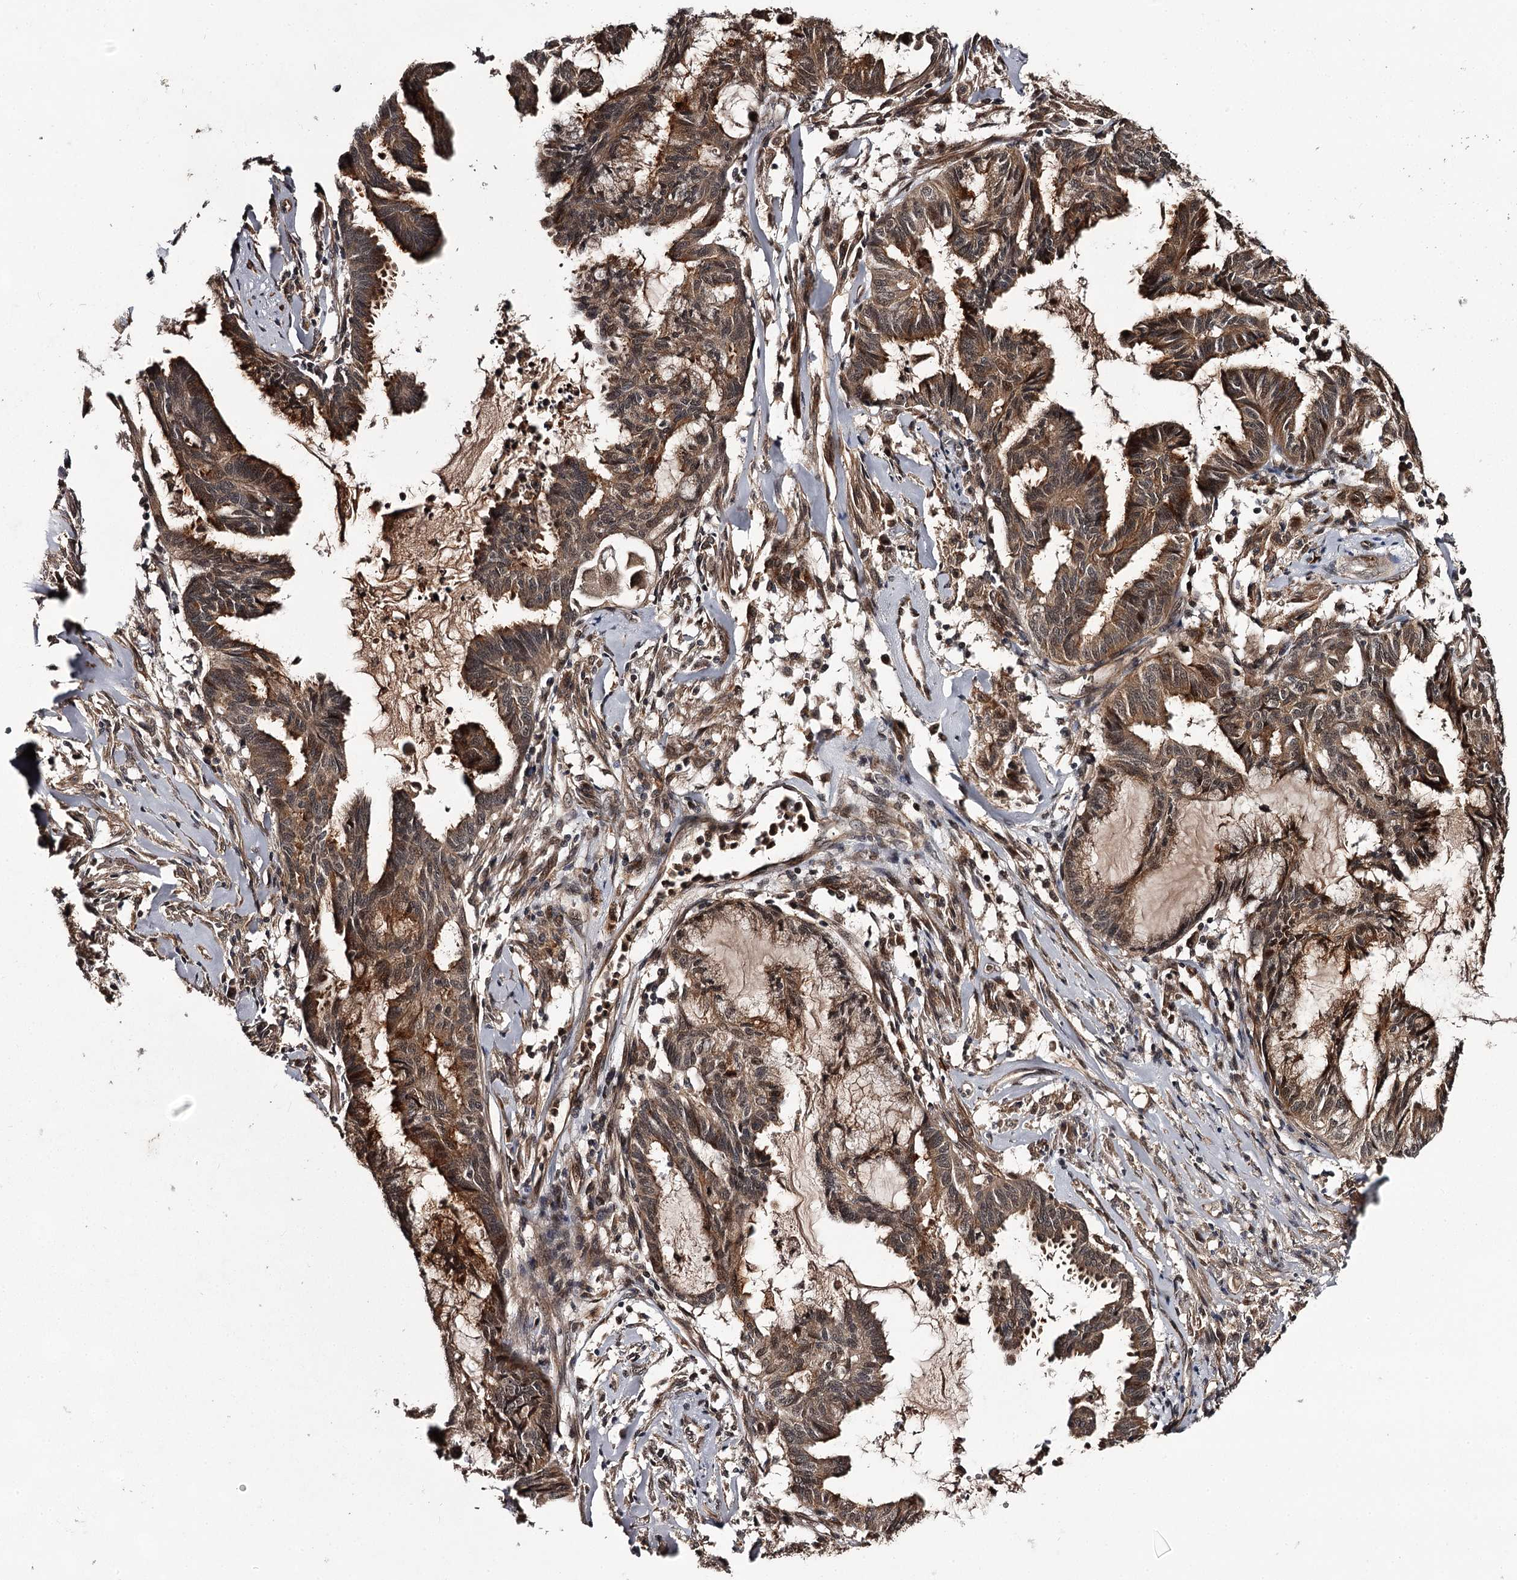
{"staining": {"intensity": "moderate", "quantity": ">75%", "location": "cytoplasmic/membranous"}, "tissue": "endometrial cancer", "cell_type": "Tumor cells", "image_type": "cancer", "snomed": [{"axis": "morphology", "description": "Adenocarcinoma, NOS"}, {"axis": "topography", "description": "Endometrium"}], "caption": "Endometrial adenocarcinoma stained with a brown dye reveals moderate cytoplasmic/membranous positive positivity in approximately >75% of tumor cells.", "gene": "MAML3", "patient": {"sex": "female", "age": 86}}